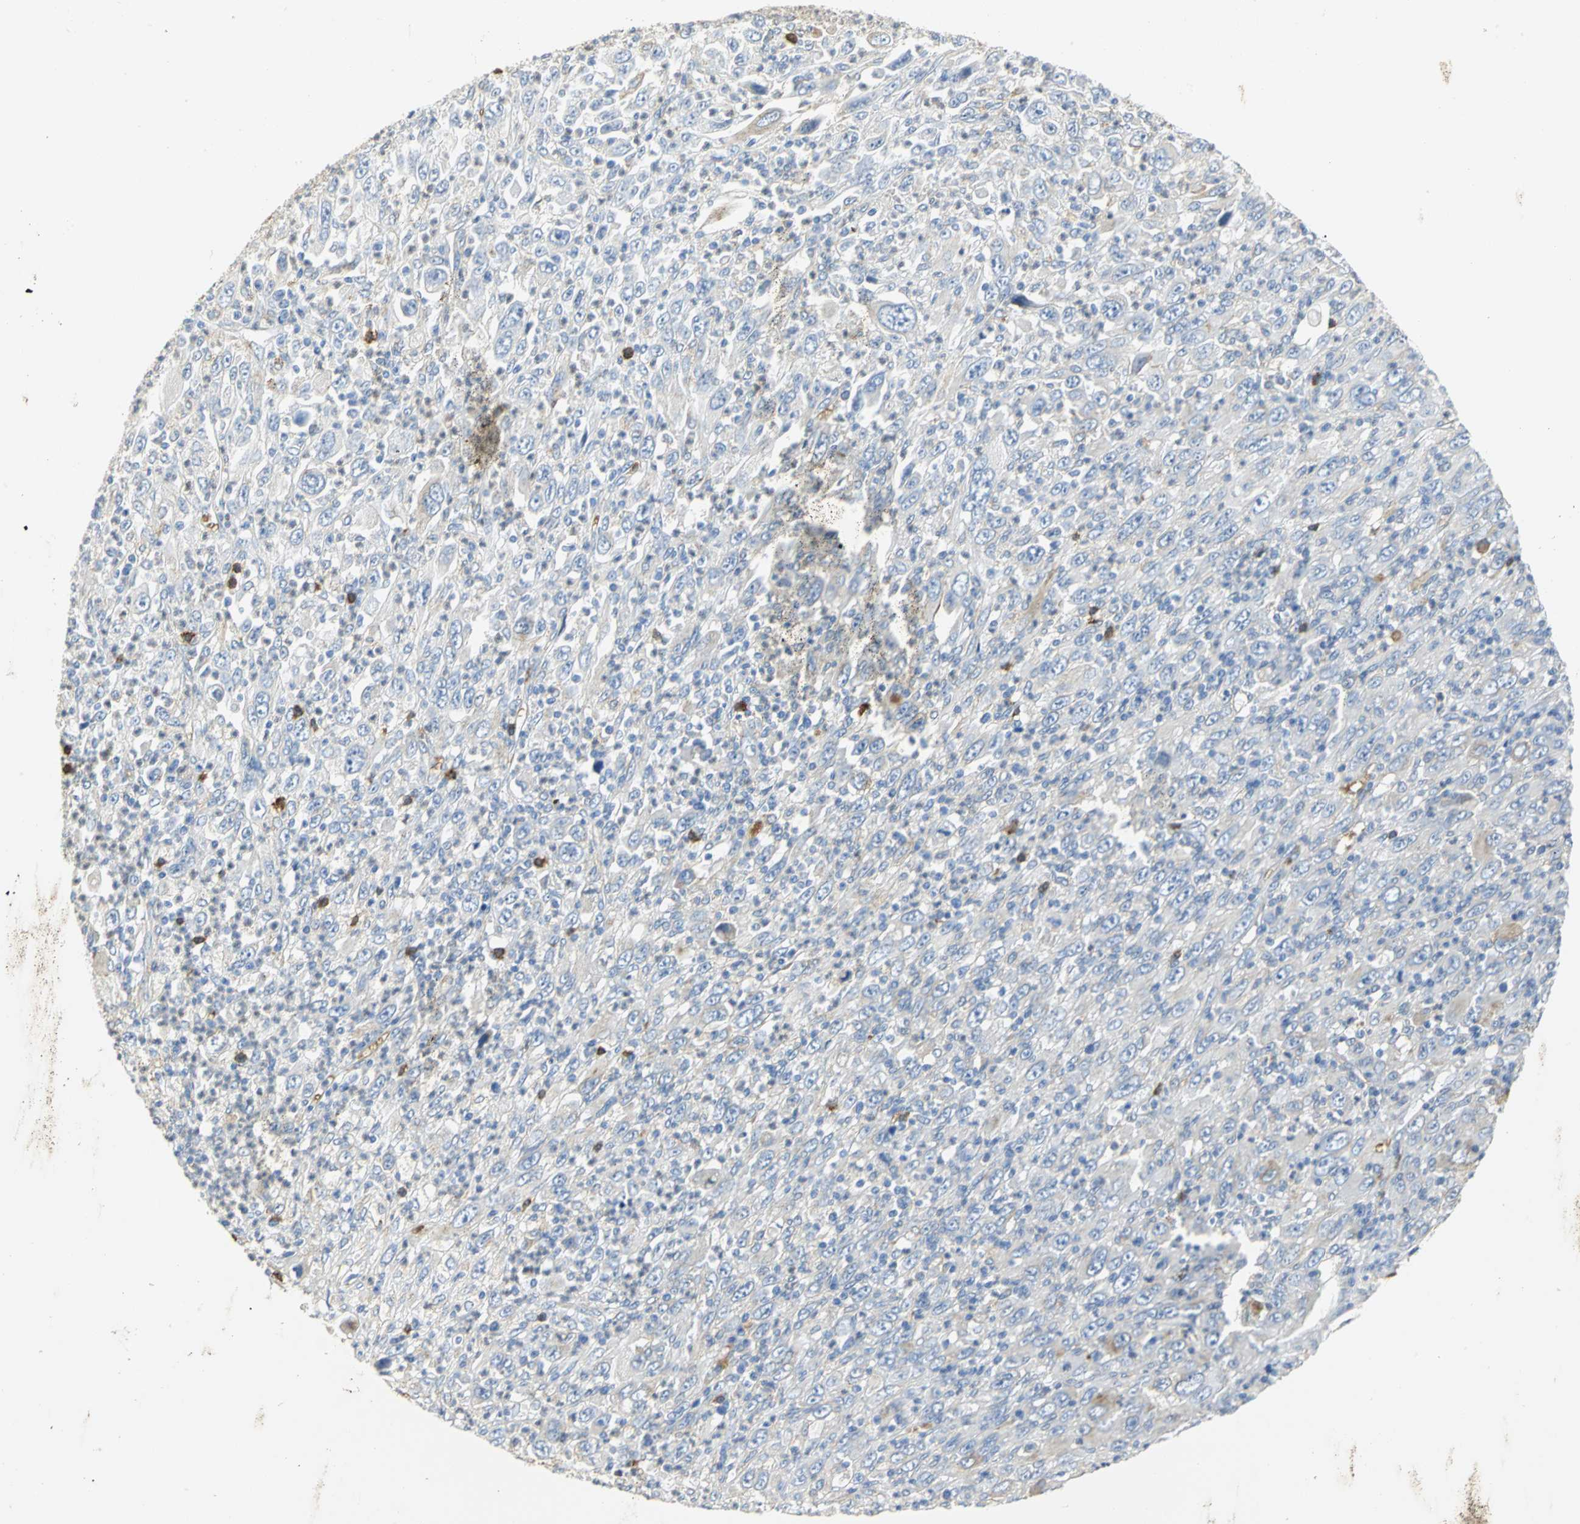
{"staining": {"intensity": "weak", "quantity": ">75%", "location": "cytoplasmic/membranous"}, "tissue": "melanoma", "cell_type": "Tumor cells", "image_type": "cancer", "snomed": [{"axis": "morphology", "description": "Malignant melanoma, Metastatic site"}, {"axis": "topography", "description": "Skin"}], "caption": "Human melanoma stained for a protein (brown) reveals weak cytoplasmic/membranous positive expression in about >75% of tumor cells.", "gene": "GNRH2", "patient": {"sex": "female", "age": 56}}